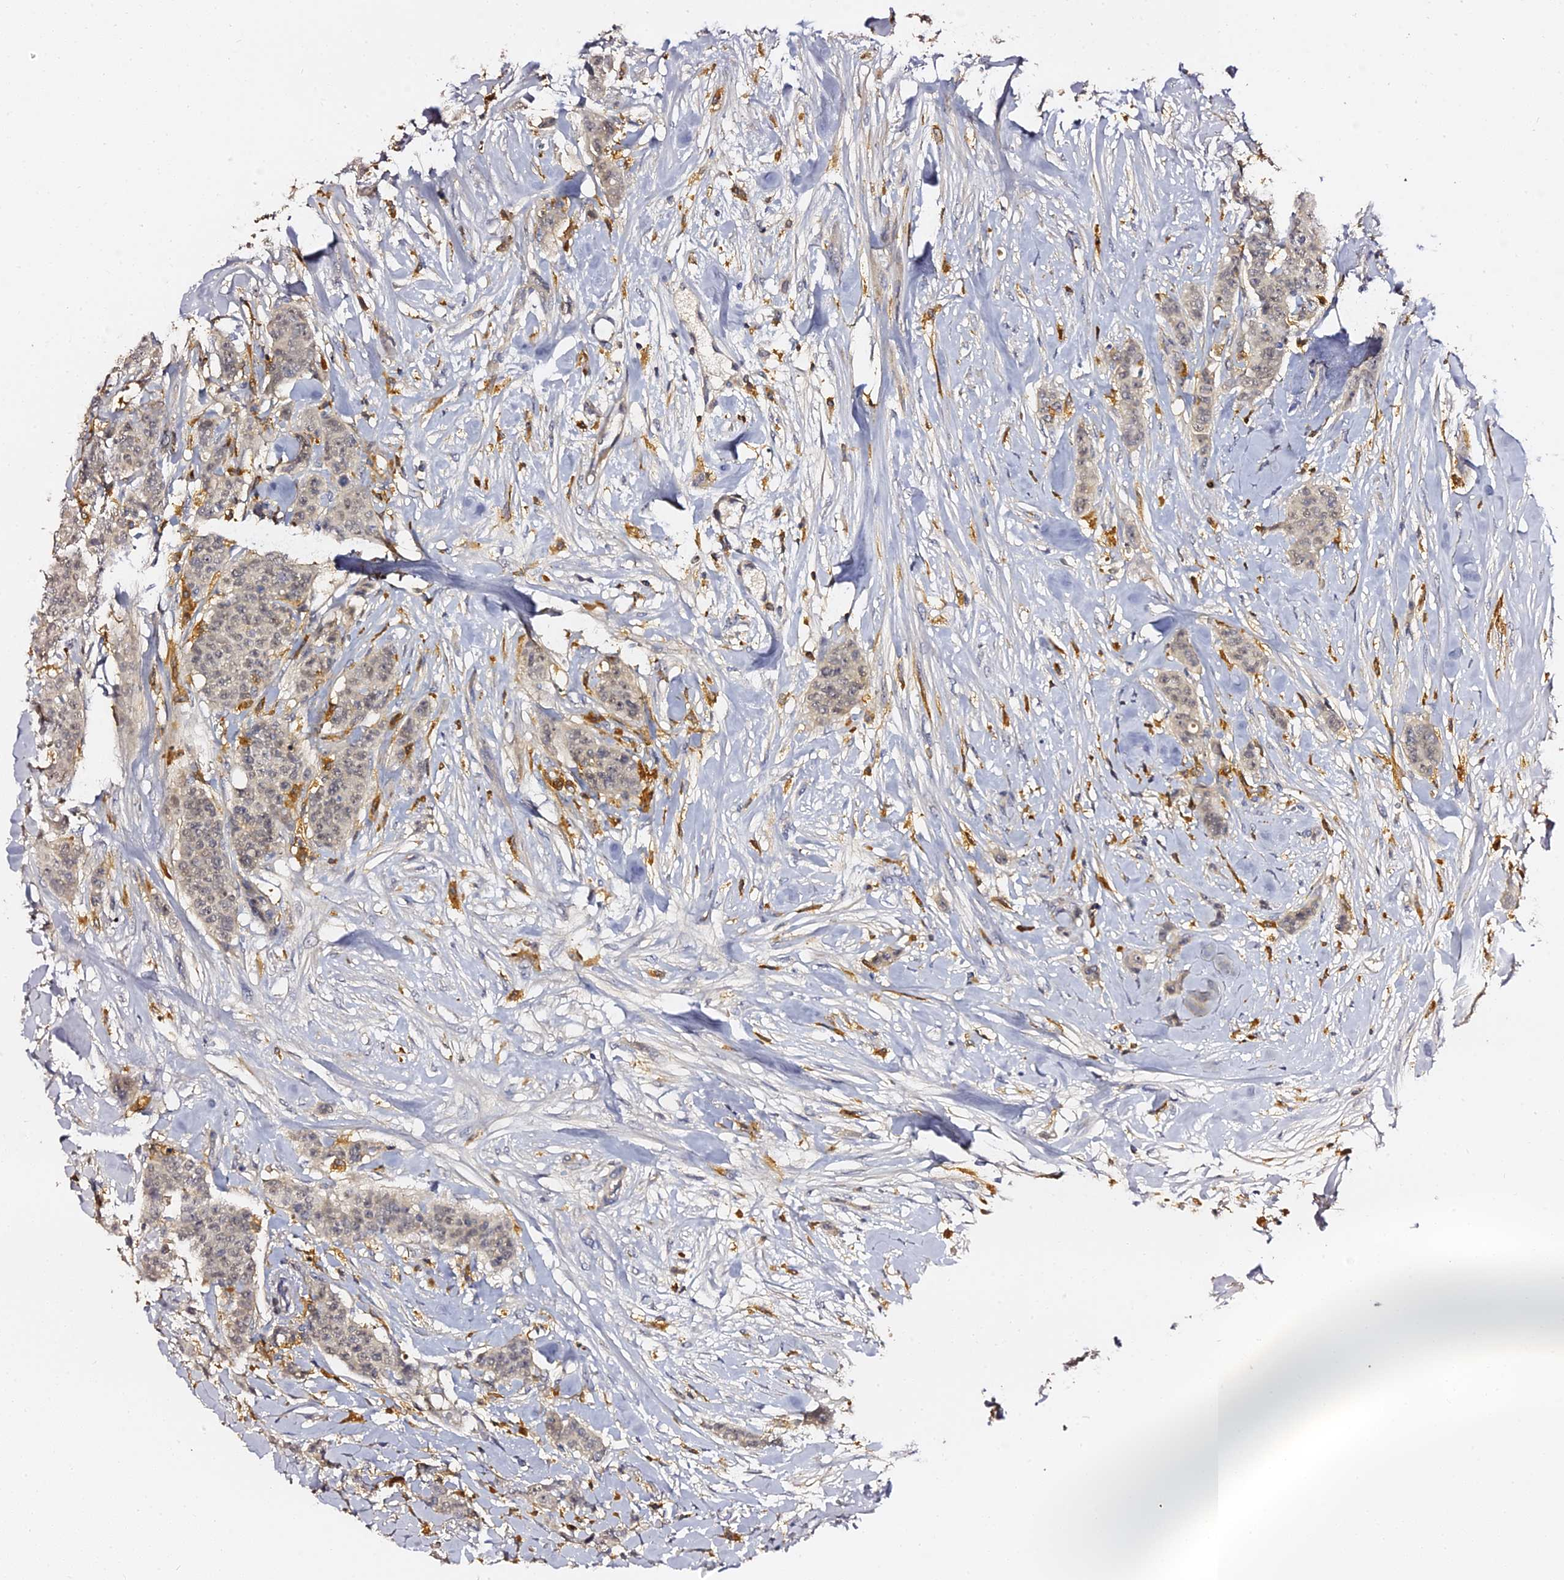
{"staining": {"intensity": "weak", "quantity": ">75%", "location": "nuclear"}, "tissue": "breast cancer", "cell_type": "Tumor cells", "image_type": "cancer", "snomed": [{"axis": "morphology", "description": "Duct carcinoma"}, {"axis": "topography", "description": "Breast"}], "caption": "Immunohistochemistry micrograph of neoplastic tissue: breast invasive ductal carcinoma stained using immunohistochemistry (IHC) reveals low levels of weak protein expression localized specifically in the nuclear of tumor cells, appearing as a nuclear brown color.", "gene": "IL4I1", "patient": {"sex": "female", "age": 40}}